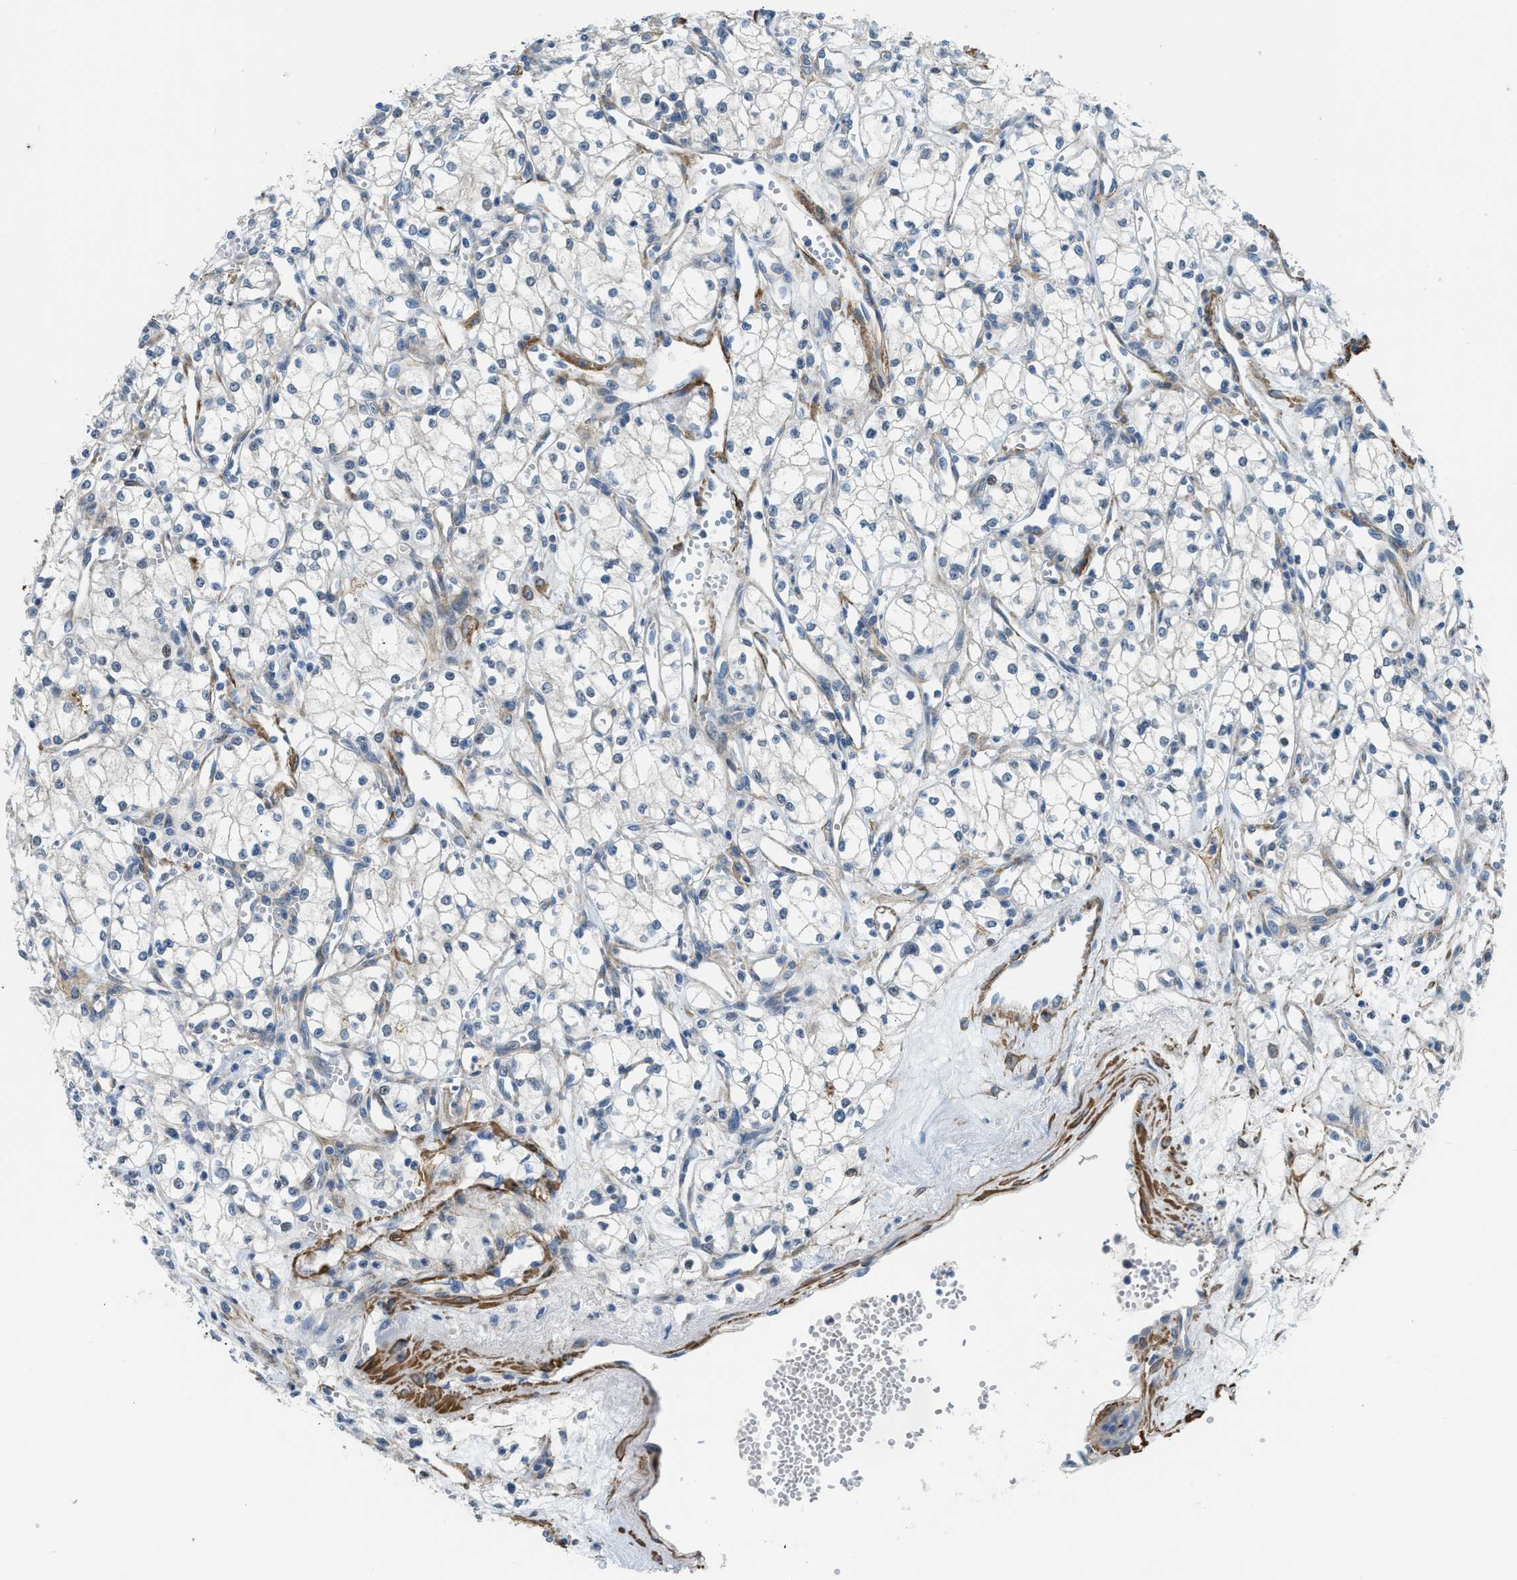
{"staining": {"intensity": "negative", "quantity": "none", "location": "none"}, "tissue": "renal cancer", "cell_type": "Tumor cells", "image_type": "cancer", "snomed": [{"axis": "morphology", "description": "Adenocarcinoma, NOS"}, {"axis": "topography", "description": "Kidney"}], "caption": "The micrograph displays no staining of tumor cells in renal cancer.", "gene": "BMPR1A", "patient": {"sex": "male", "age": 59}}